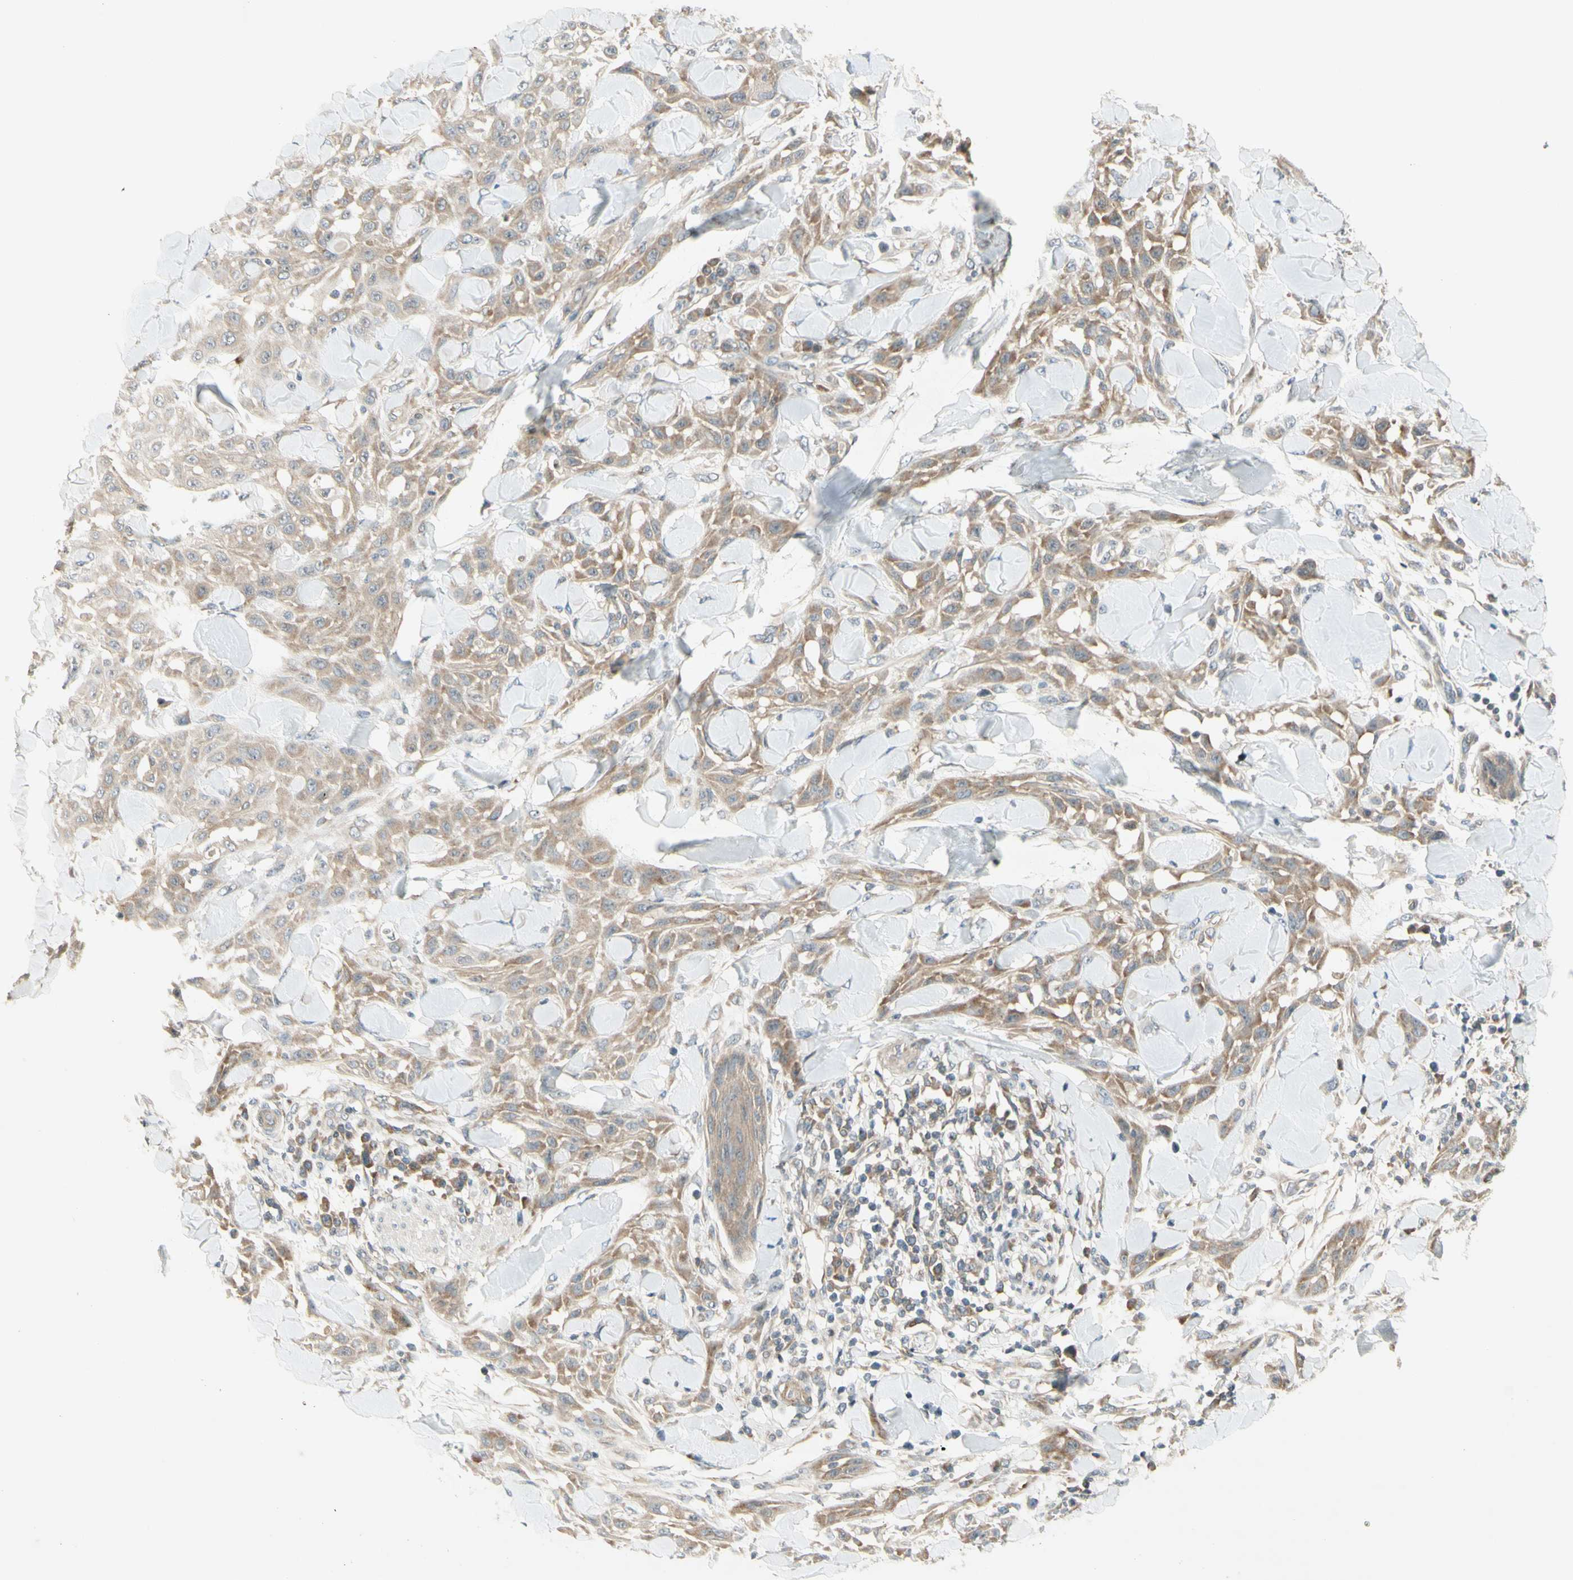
{"staining": {"intensity": "moderate", "quantity": "25%-75%", "location": "cytoplasmic/membranous"}, "tissue": "skin cancer", "cell_type": "Tumor cells", "image_type": "cancer", "snomed": [{"axis": "morphology", "description": "Squamous cell carcinoma, NOS"}, {"axis": "topography", "description": "Skin"}], "caption": "Human squamous cell carcinoma (skin) stained with a brown dye displays moderate cytoplasmic/membranous positive expression in approximately 25%-75% of tumor cells.", "gene": "ETF1", "patient": {"sex": "male", "age": 24}}